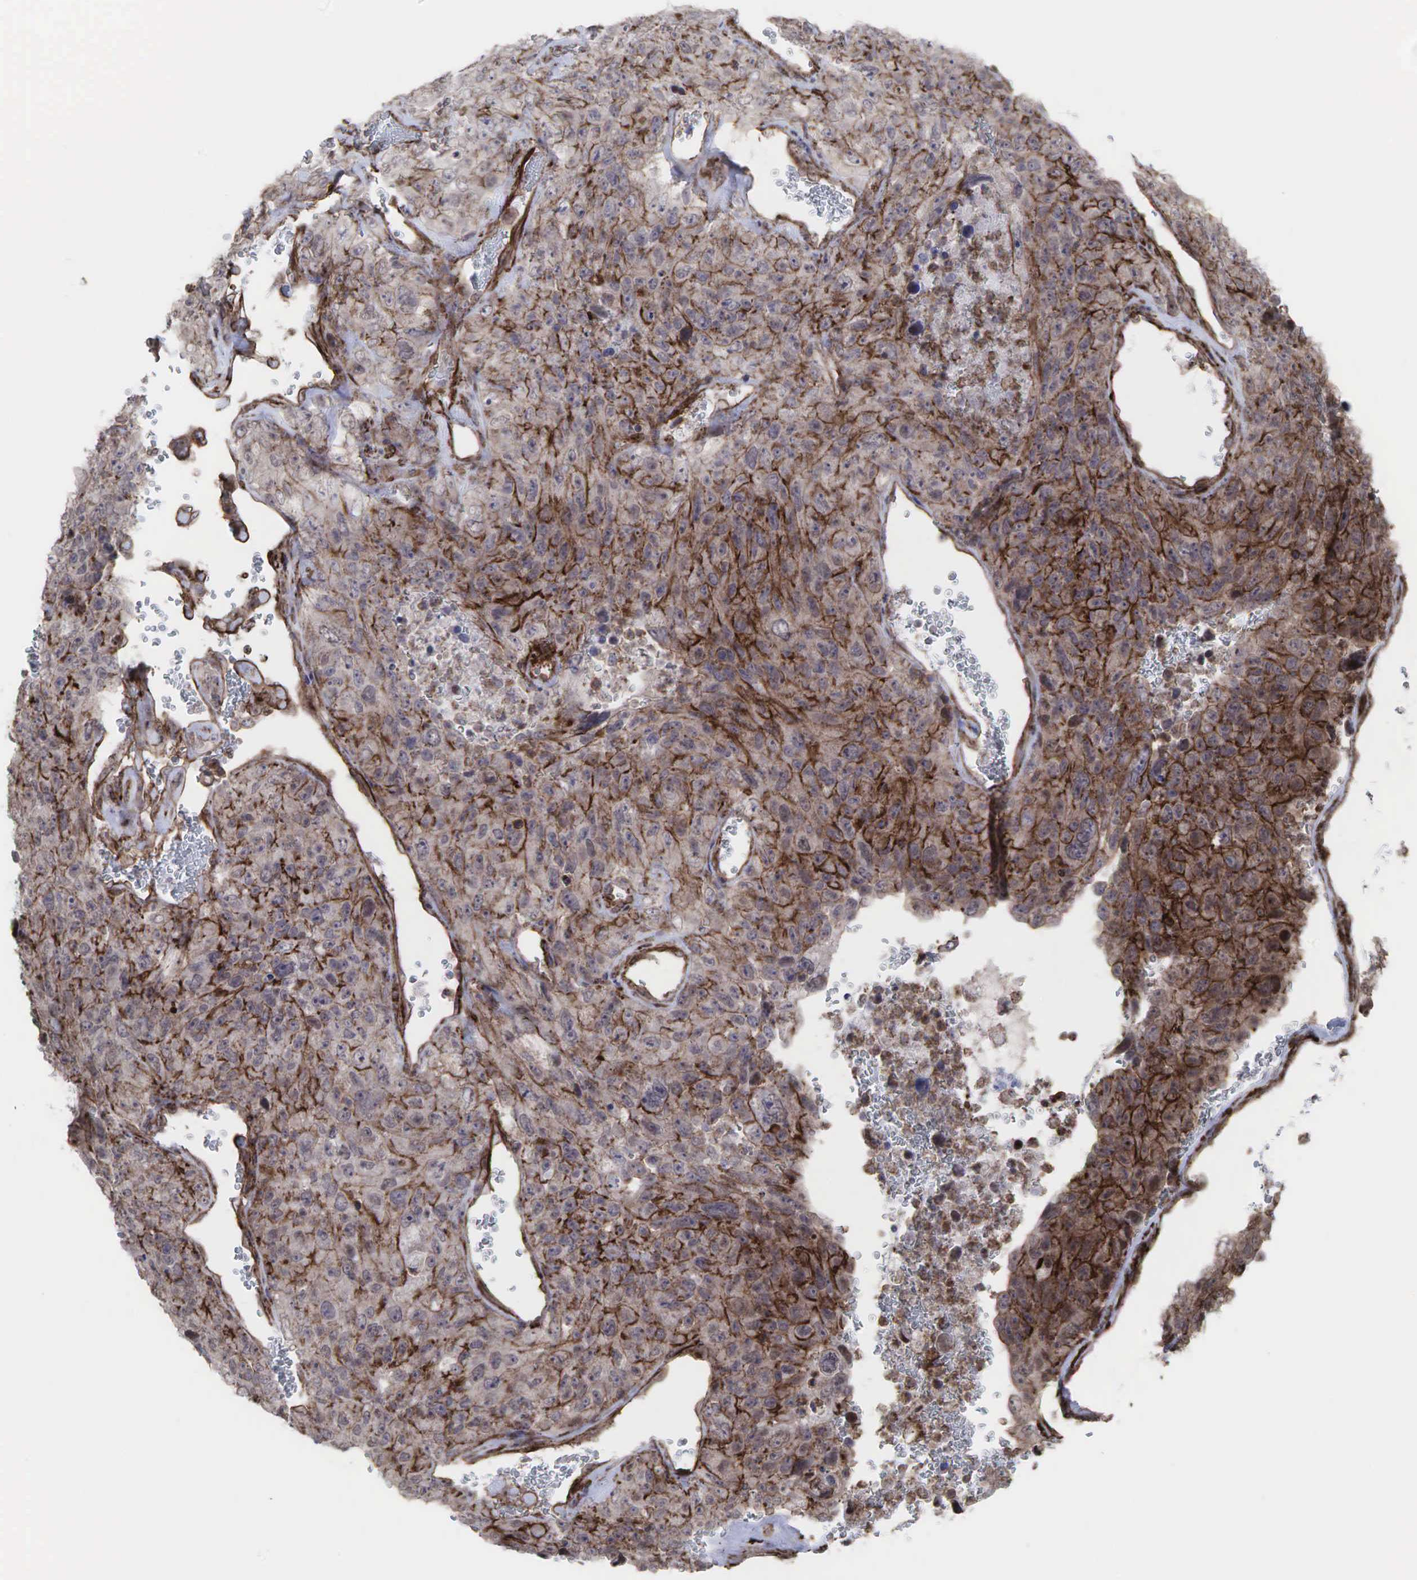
{"staining": {"intensity": "moderate", "quantity": ">75%", "location": "cytoplasmic/membranous"}, "tissue": "lung cancer", "cell_type": "Tumor cells", "image_type": "cancer", "snomed": [{"axis": "morphology", "description": "Squamous cell carcinoma, NOS"}, {"axis": "topography", "description": "Lung"}], "caption": "The immunohistochemical stain shows moderate cytoplasmic/membranous positivity in tumor cells of squamous cell carcinoma (lung) tissue. (DAB (3,3'-diaminobenzidine) = brown stain, brightfield microscopy at high magnification).", "gene": "GPRASP1", "patient": {"sex": "male", "age": 64}}